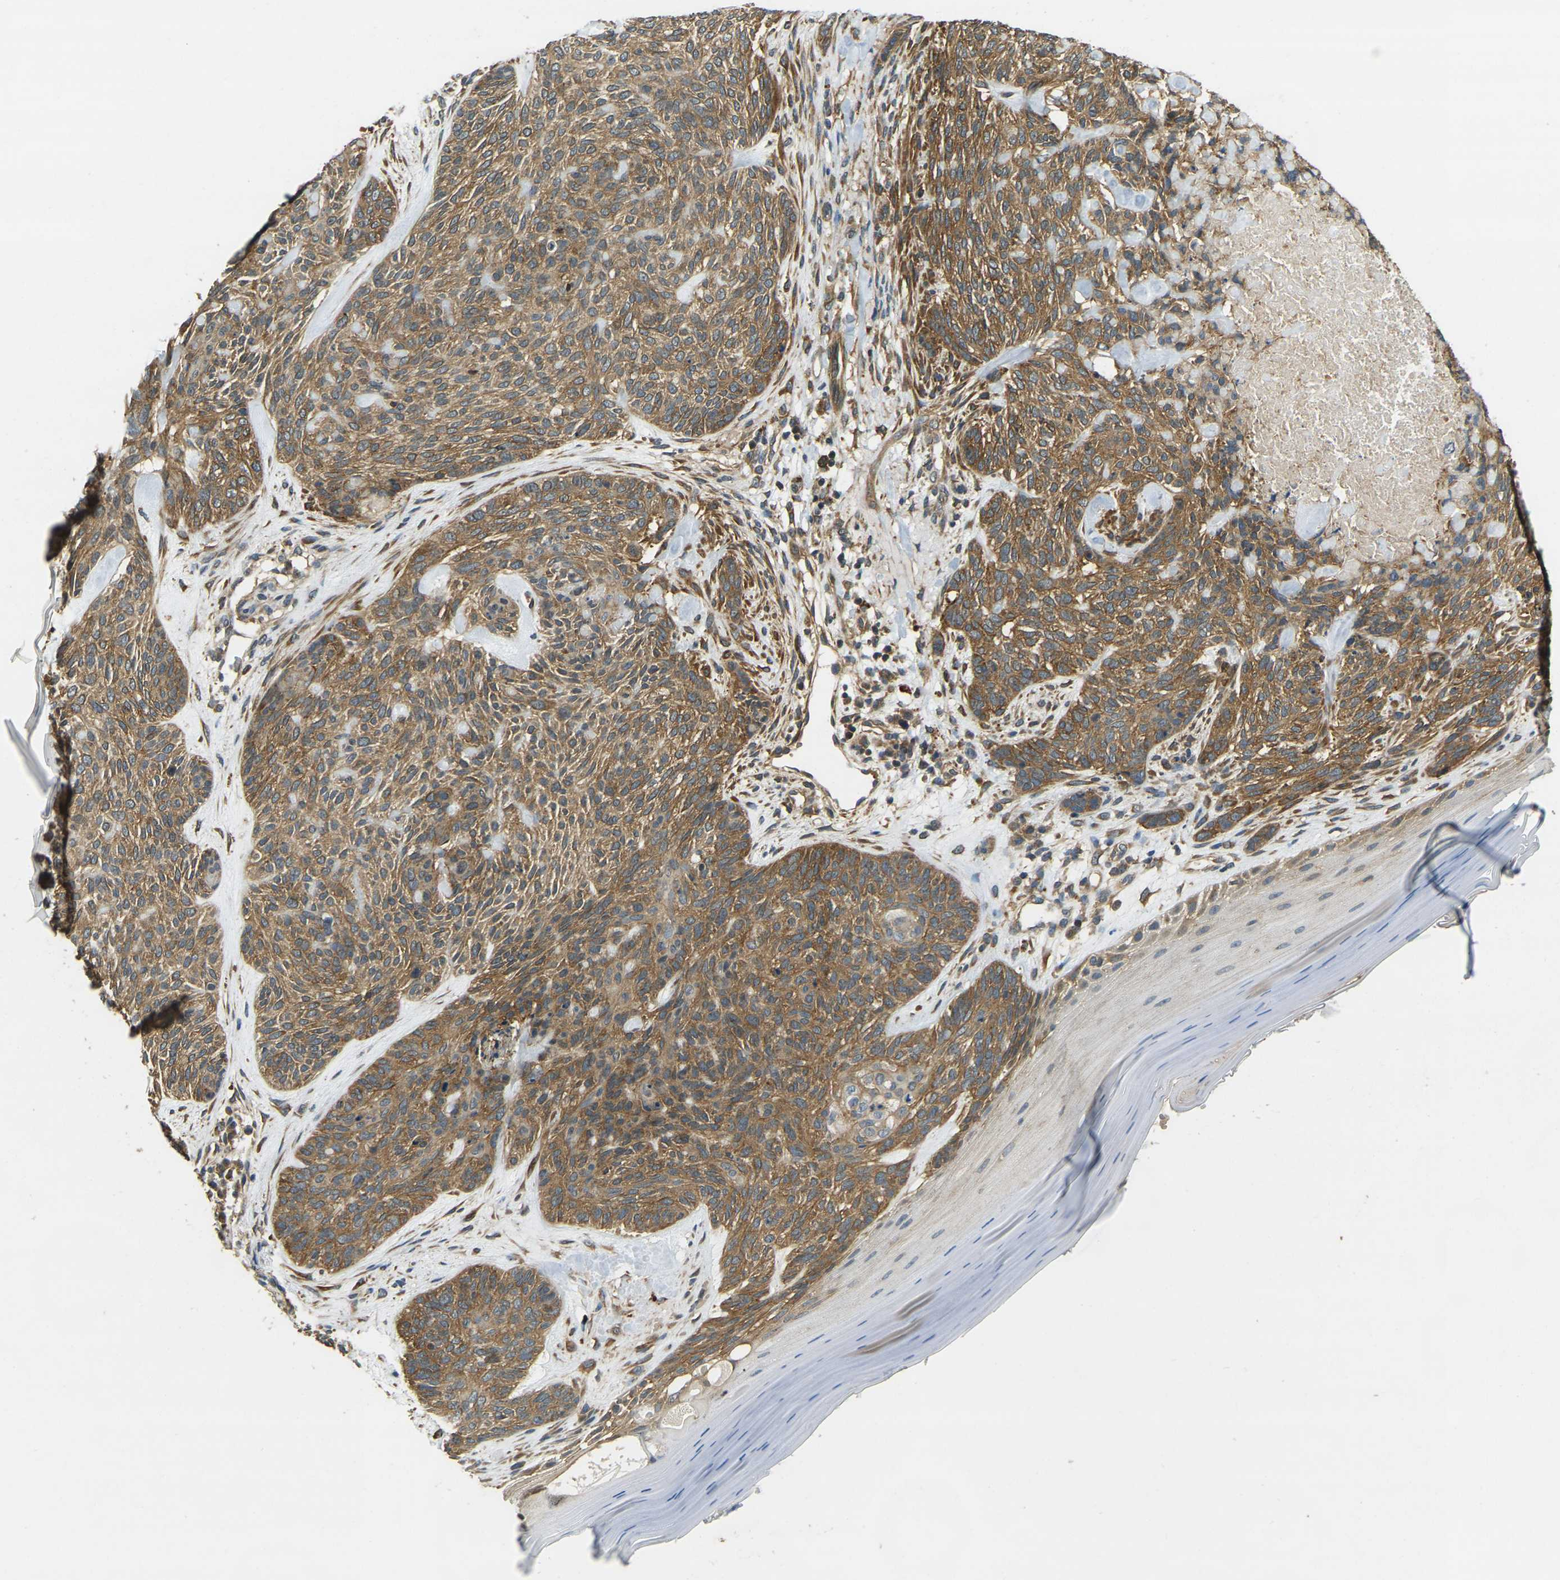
{"staining": {"intensity": "weak", "quantity": "25%-75%", "location": "cytoplasmic/membranous"}, "tissue": "skin cancer", "cell_type": "Tumor cells", "image_type": "cancer", "snomed": [{"axis": "morphology", "description": "Basal cell carcinoma"}, {"axis": "topography", "description": "Skin"}], "caption": "Weak cytoplasmic/membranous protein positivity is seen in approximately 25%-75% of tumor cells in basal cell carcinoma (skin).", "gene": "ERGIC1", "patient": {"sex": "male", "age": 55}}